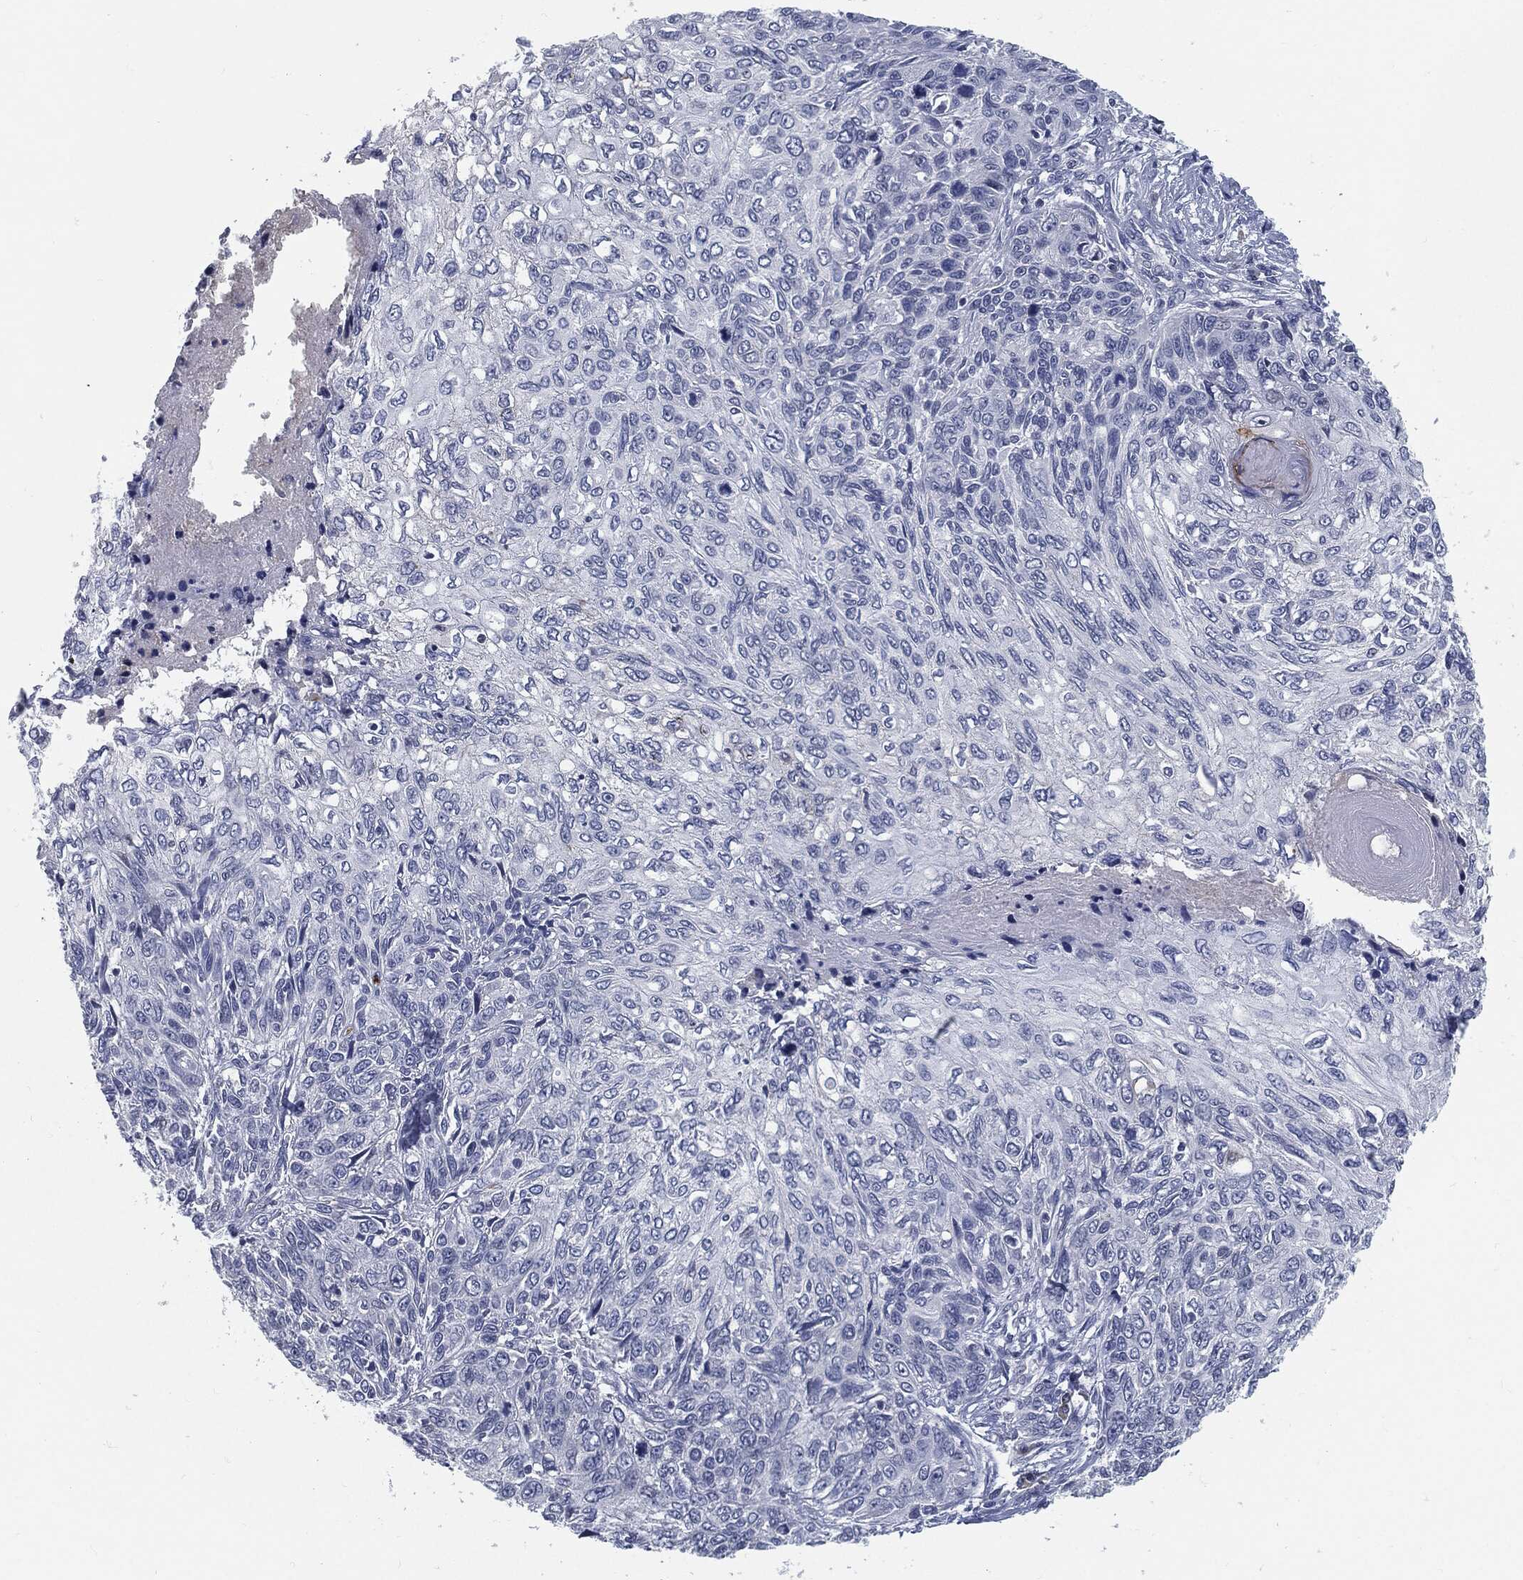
{"staining": {"intensity": "negative", "quantity": "none", "location": "none"}, "tissue": "skin cancer", "cell_type": "Tumor cells", "image_type": "cancer", "snomed": [{"axis": "morphology", "description": "Squamous cell carcinoma, NOS"}, {"axis": "topography", "description": "Skin"}], "caption": "Immunohistochemical staining of human skin squamous cell carcinoma exhibits no significant expression in tumor cells.", "gene": "PROM1", "patient": {"sex": "male", "age": 92}}